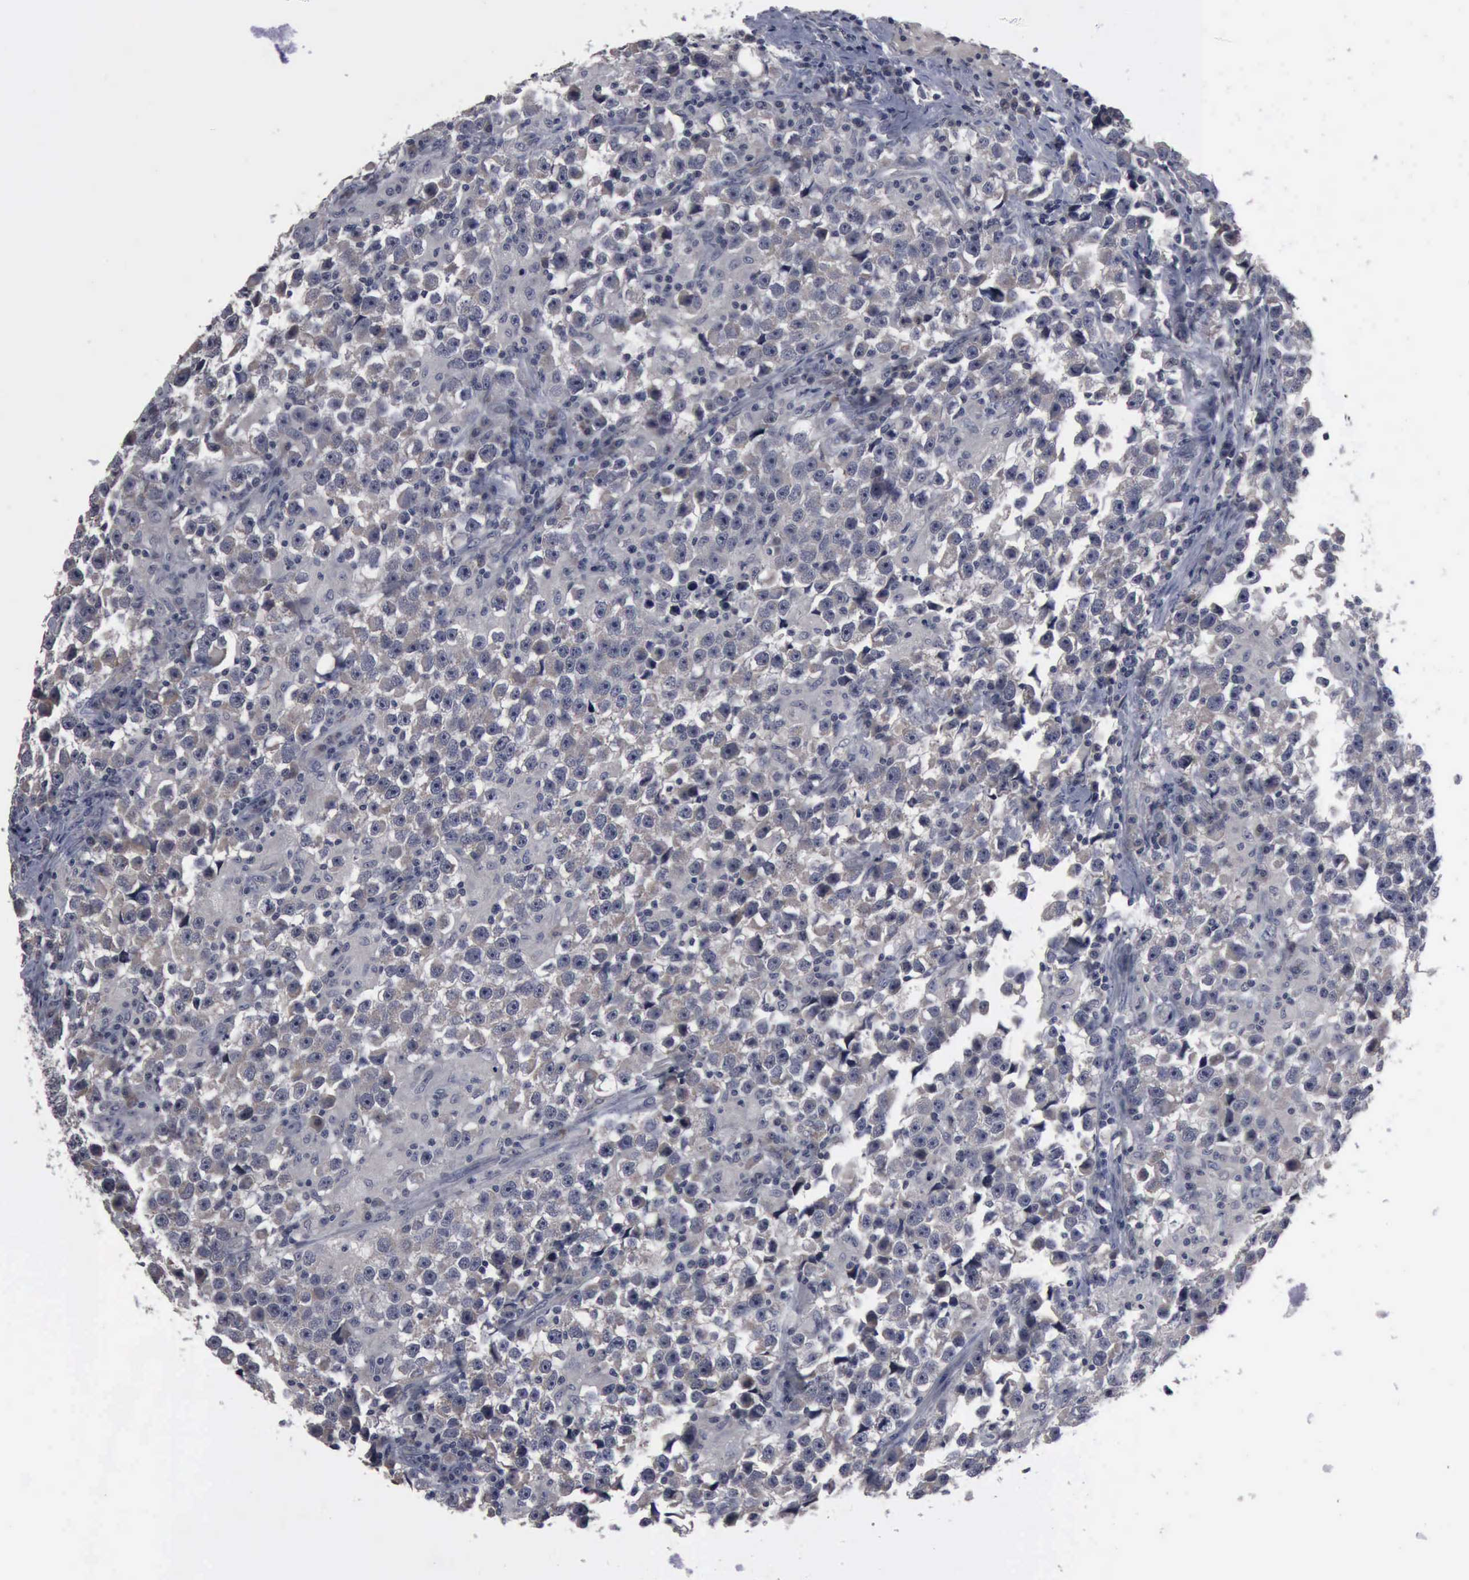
{"staining": {"intensity": "negative", "quantity": "none", "location": "none"}, "tissue": "testis cancer", "cell_type": "Tumor cells", "image_type": "cancer", "snomed": [{"axis": "morphology", "description": "Seminoma, NOS"}, {"axis": "topography", "description": "Testis"}], "caption": "A high-resolution histopathology image shows immunohistochemistry (IHC) staining of seminoma (testis), which demonstrates no significant staining in tumor cells.", "gene": "MYO18B", "patient": {"sex": "male", "age": 33}}